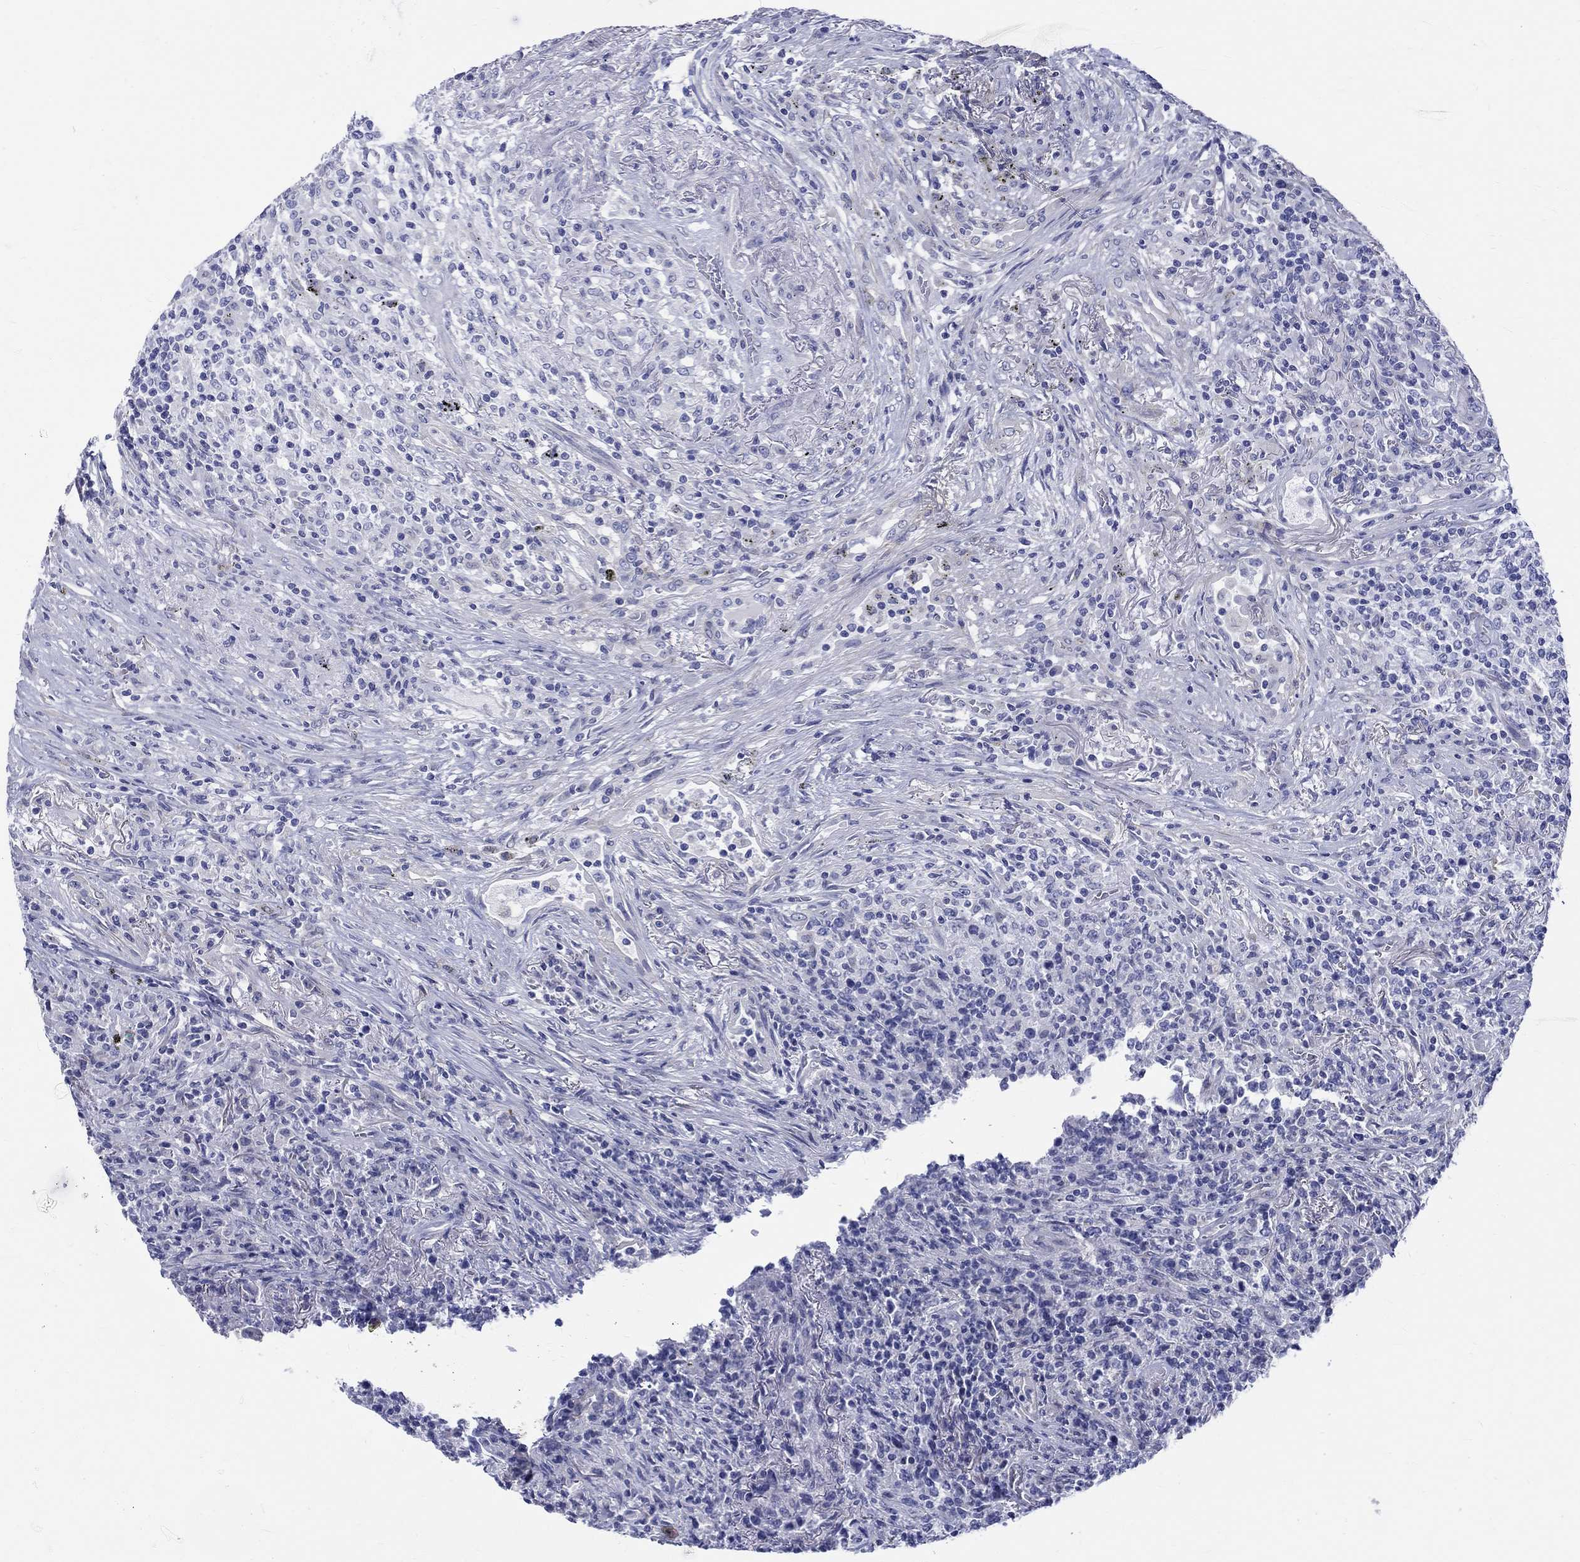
{"staining": {"intensity": "negative", "quantity": "none", "location": "none"}, "tissue": "lymphoma", "cell_type": "Tumor cells", "image_type": "cancer", "snomed": [{"axis": "morphology", "description": "Malignant lymphoma, non-Hodgkin's type, High grade"}, {"axis": "topography", "description": "Lung"}], "caption": "IHC of lymphoma reveals no positivity in tumor cells. (Brightfield microscopy of DAB (3,3'-diaminobenzidine) immunohistochemistry (IHC) at high magnification).", "gene": "SH2D7", "patient": {"sex": "male", "age": 79}}